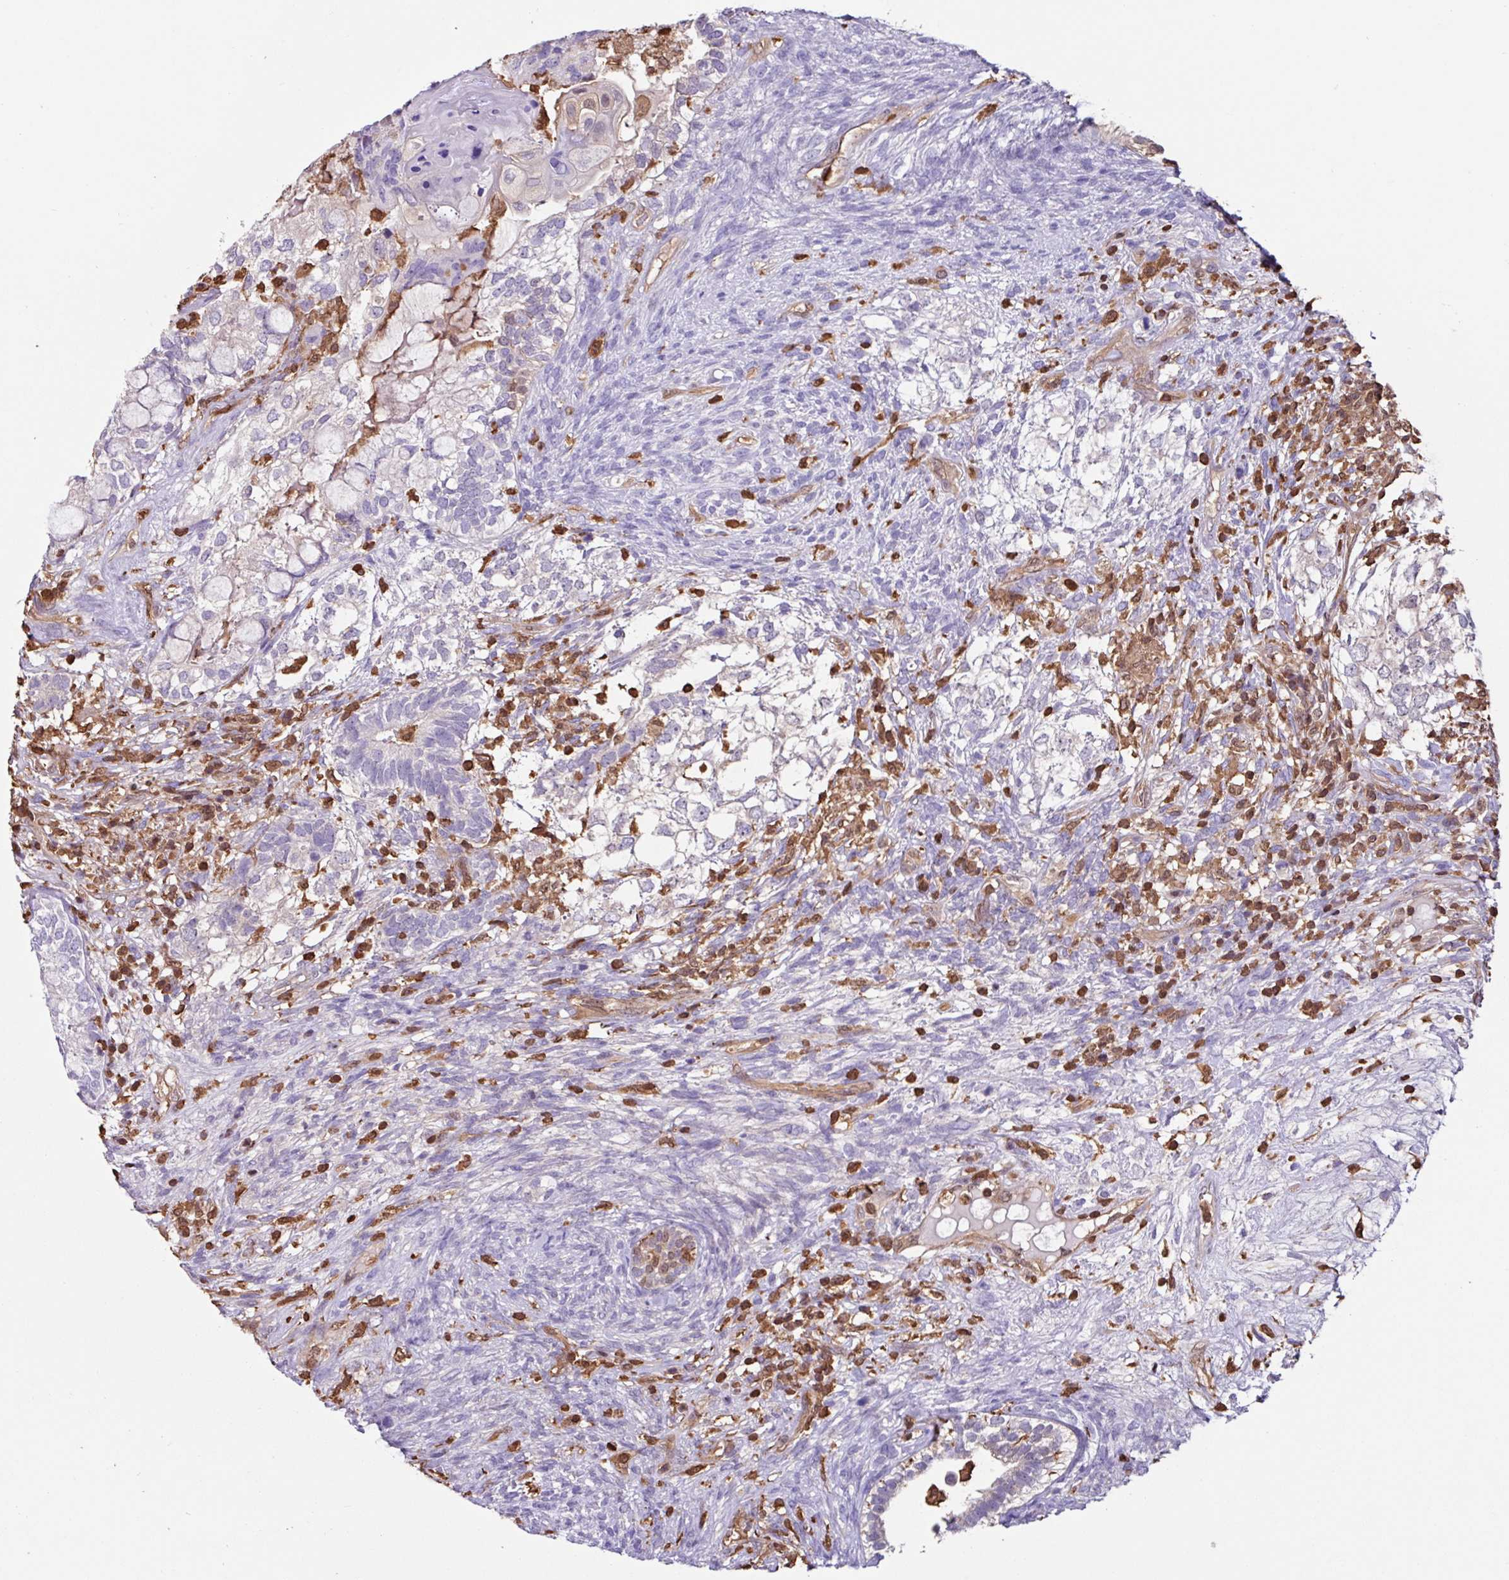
{"staining": {"intensity": "negative", "quantity": "none", "location": "none"}, "tissue": "testis cancer", "cell_type": "Tumor cells", "image_type": "cancer", "snomed": [{"axis": "morphology", "description": "Seminoma, NOS"}, {"axis": "morphology", "description": "Carcinoma, Embryonal, NOS"}, {"axis": "topography", "description": "Testis"}], "caption": "Immunohistochemistry micrograph of neoplastic tissue: human testis seminoma stained with DAB demonstrates no significant protein positivity in tumor cells.", "gene": "ARHGDIB", "patient": {"sex": "male", "age": 41}}